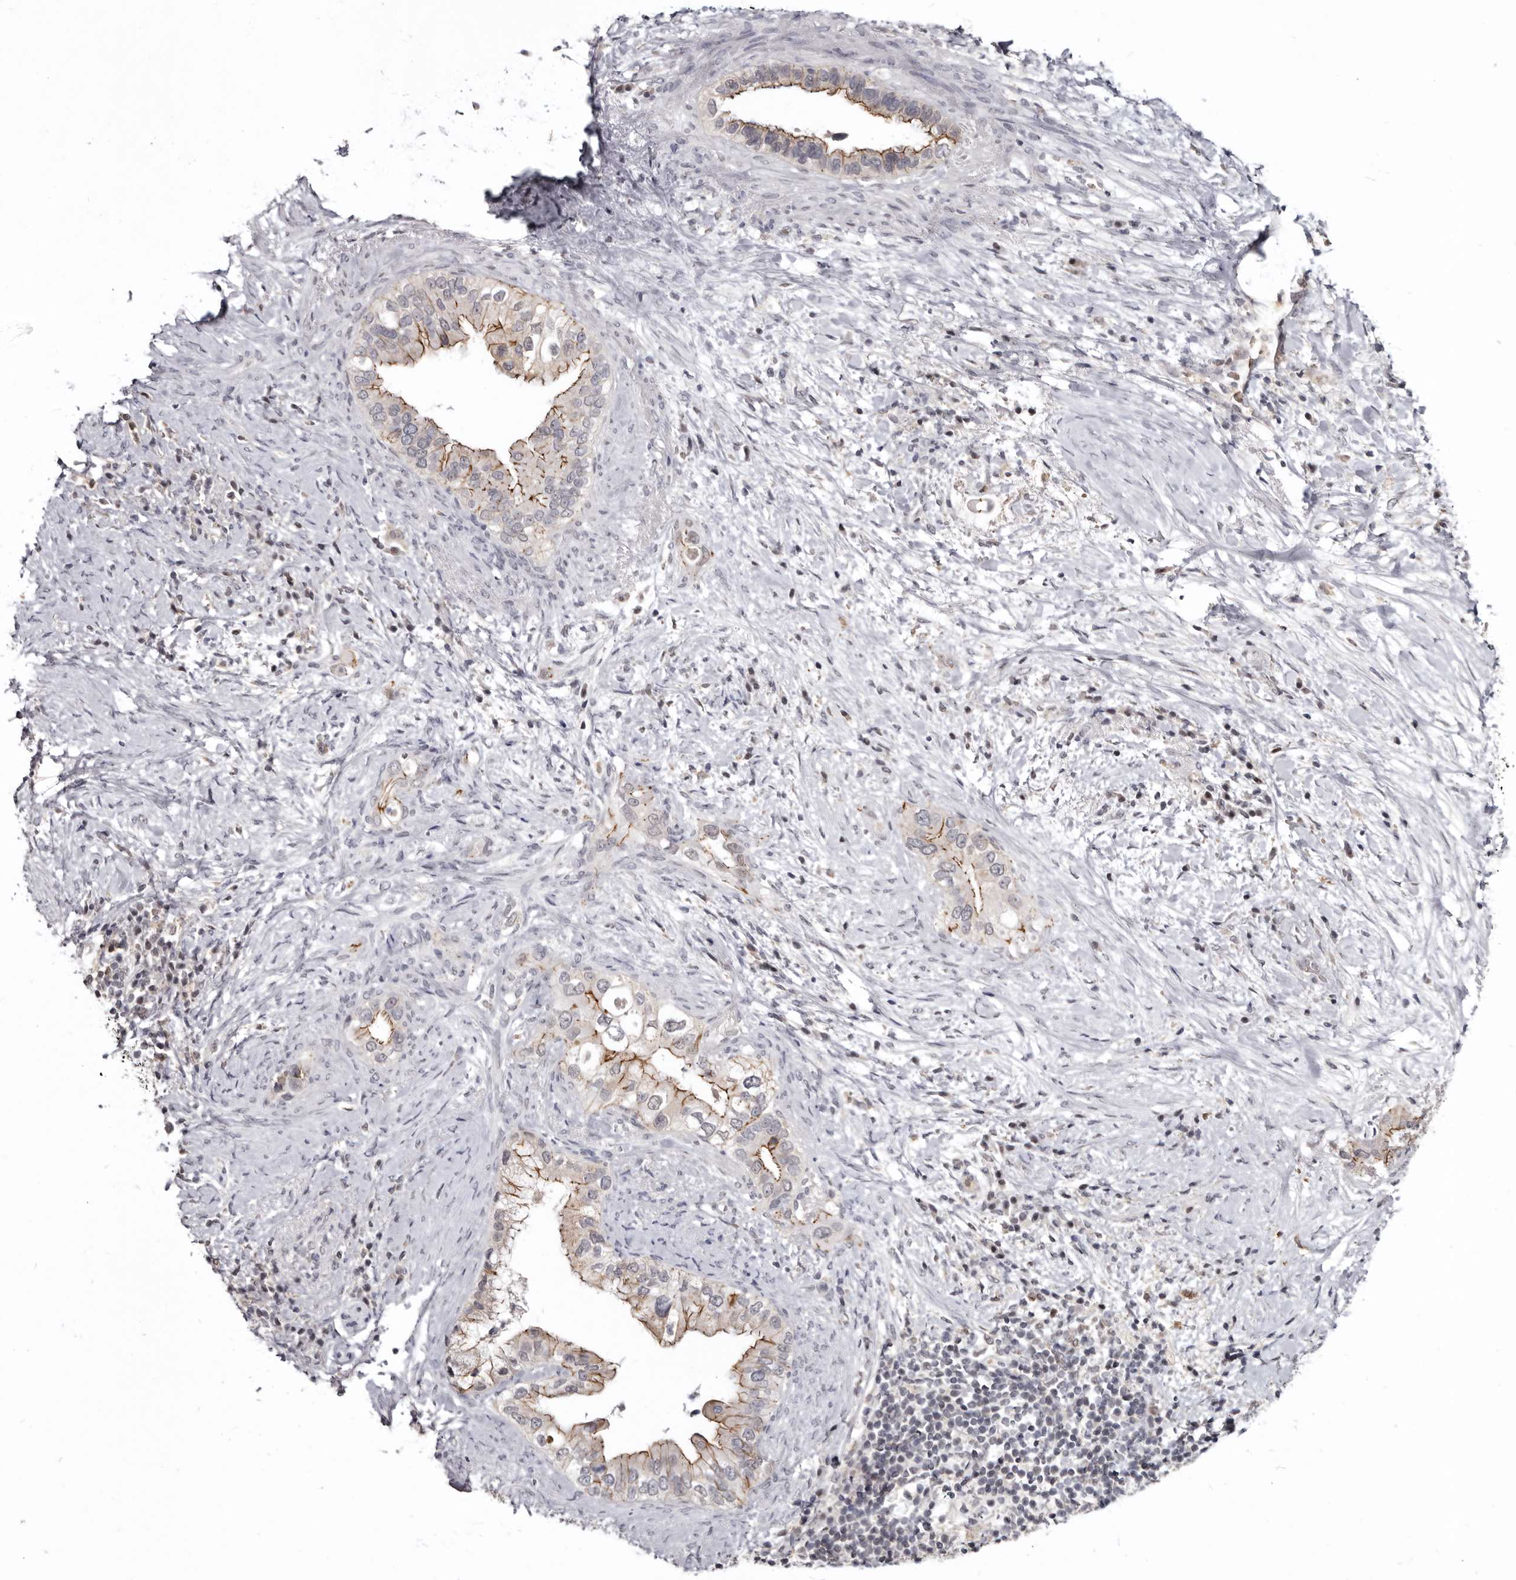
{"staining": {"intensity": "moderate", "quantity": ">75%", "location": "cytoplasmic/membranous"}, "tissue": "pancreatic cancer", "cell_type": "Tumor cells", "image_type": "cancer", "snomed": [{"axis": "morphology", "description": "Inflammation, NOS"}, {"axis": "morphology", "description": "Adenocarcinoma, NOS"}, {"axis": "topography", "description": "Pancreas"}], "caption": "Immunohistochemistry image of neoplastic tissue: human pancreatic cancer stained using IHC shows medium levels of moderate protein expression localized specifically in the cytoplasmic/membranous of tumor cells, appearing as a cytoplasmic/membranous brown color.", "gene": "CGN", "patient": {"sex": "female", "age": 56}}